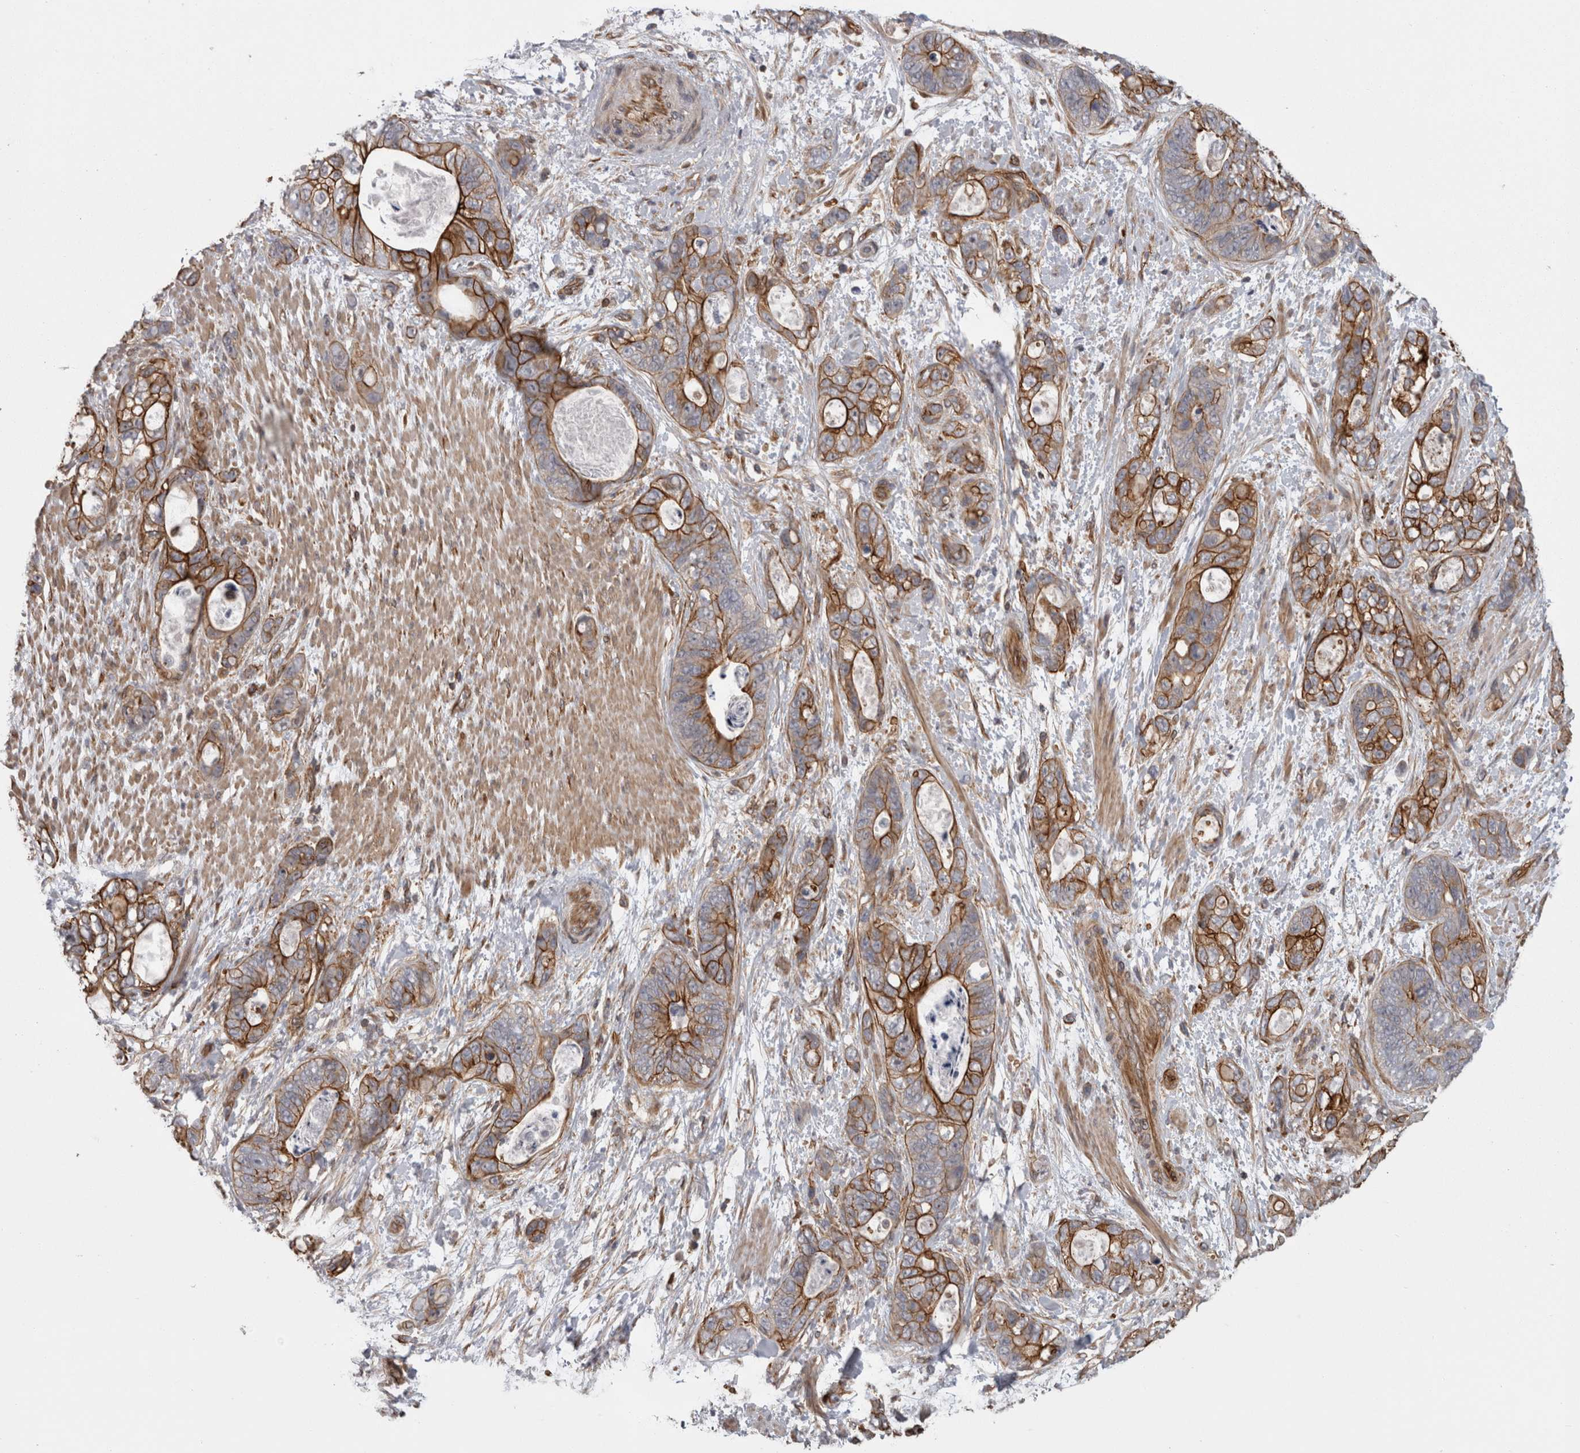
{"staining": {"intensity": "strong", "quantity": ">75%", "location": "cytoplasmic/membranous"}, "tissue": "stomach cancer", "cell_type": "Tumor cells", "image_type": "cancer", "snomed": [{"axis": "morphology", "description": "Normal tissue, NOS"}, {"axis": "morphology", "description": "Adenocarcinoma, NOS"}, {"axis": "topography", "description": "Stomach"}], "caption": "An immunohistochemistry (IHC) photomicrograph of tumor tissue is shown. Protein staining in brown labels strong cytoplasmic/membranous positivity in stomach cancer within tumor cells.", "gene": "RMDN1", "patient": {"sex": "female", "age": 89}}